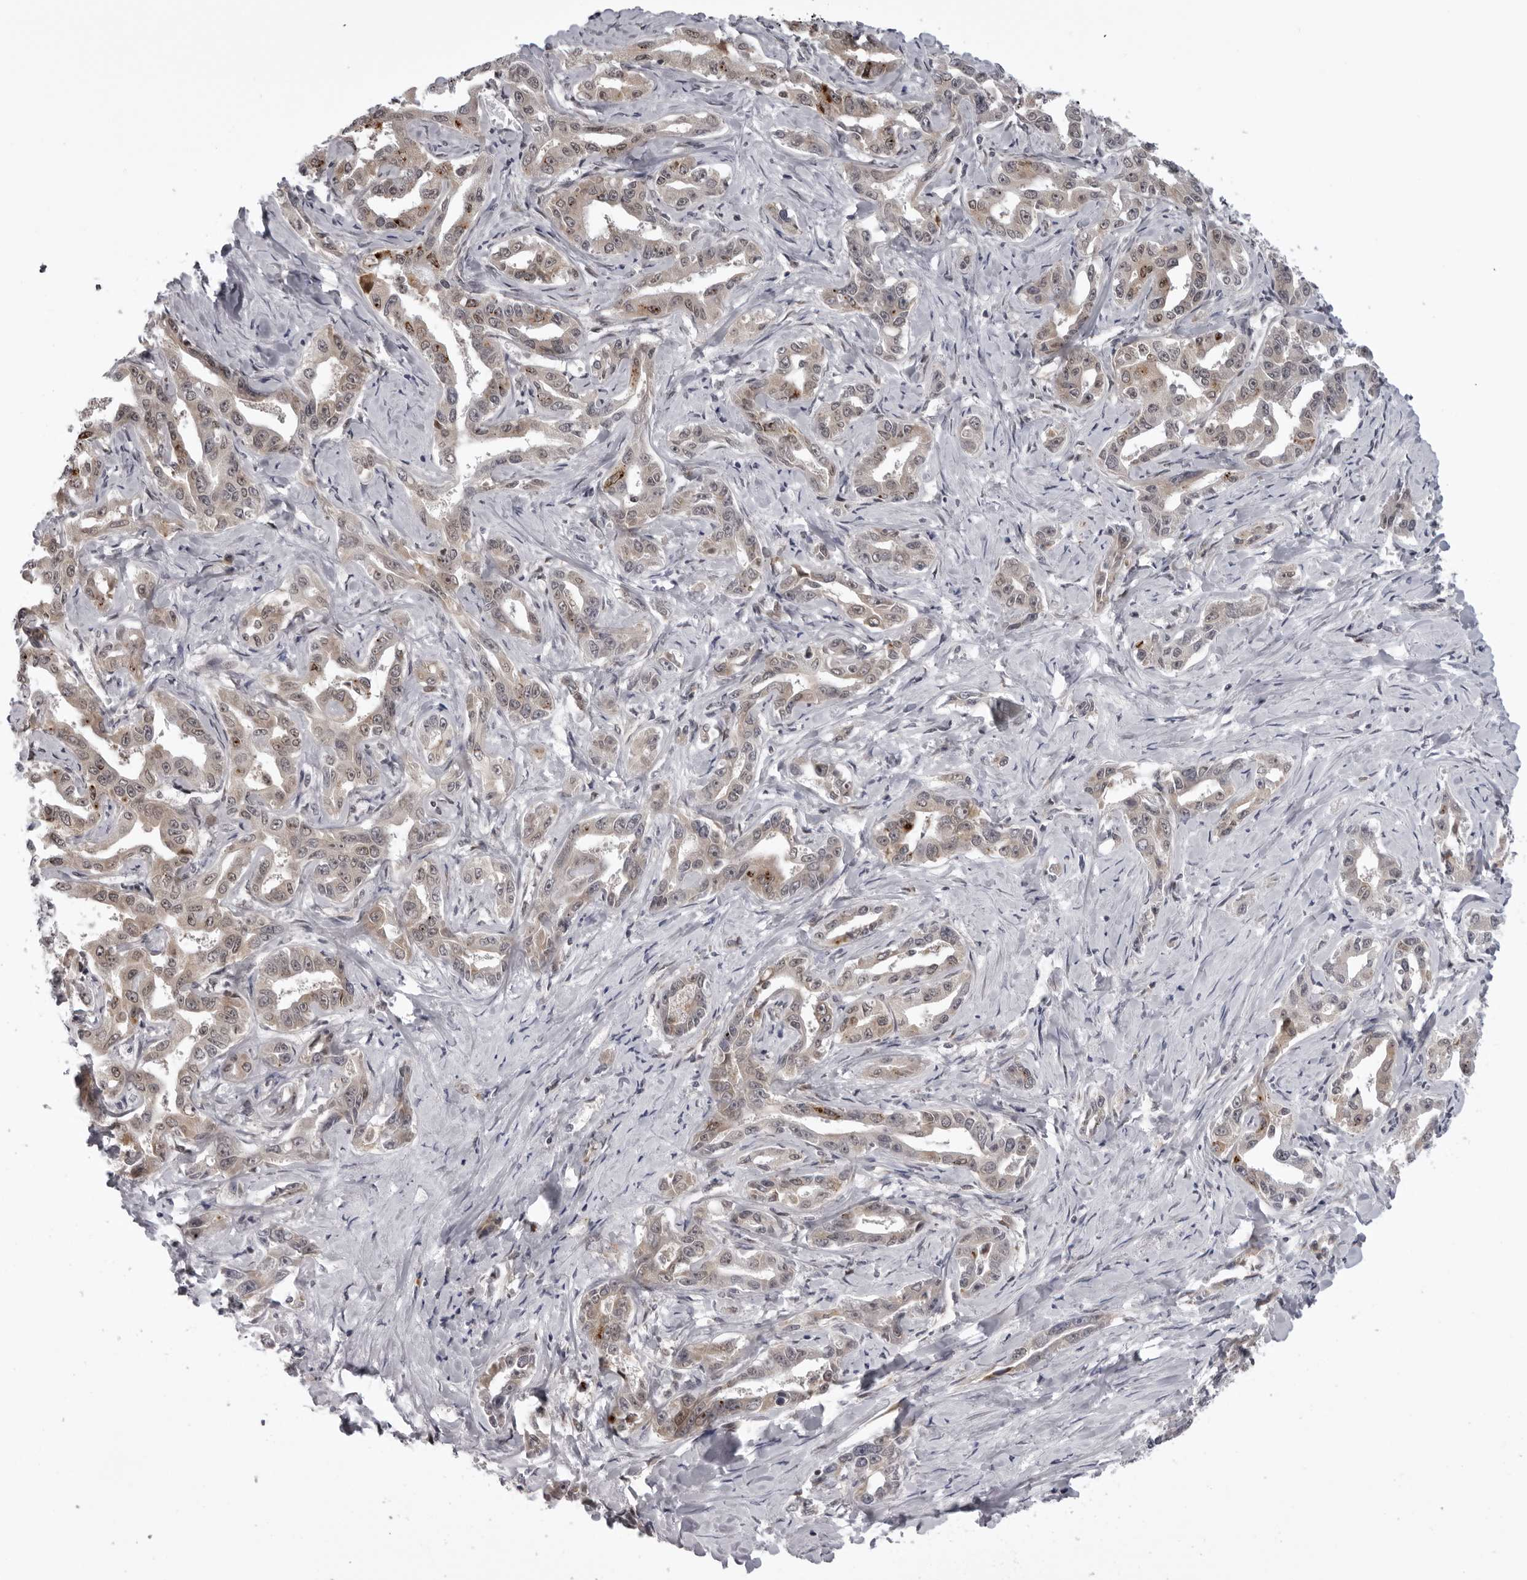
{"staining": {"intensity": "weak", "quantity": "25%-75%", "location": "cytoplasmic/membranous"}, "tissue": "liver cancer", "cell_type": "Tumor cells", "image_type": "cancer", "snomed": [{"axis": "morphology", "description": "Cholangiocarcinoma"}, {"axis": "topography", "description": "Liver"}], "caption": "Protein staining reveals weak cytoplasmic/membranous staining in approximately 25%-75% of tumor cells in liver cholangiocarcinoma.", "gene": "GCSAML", "patient": {"sex": "male", "age": 59}}